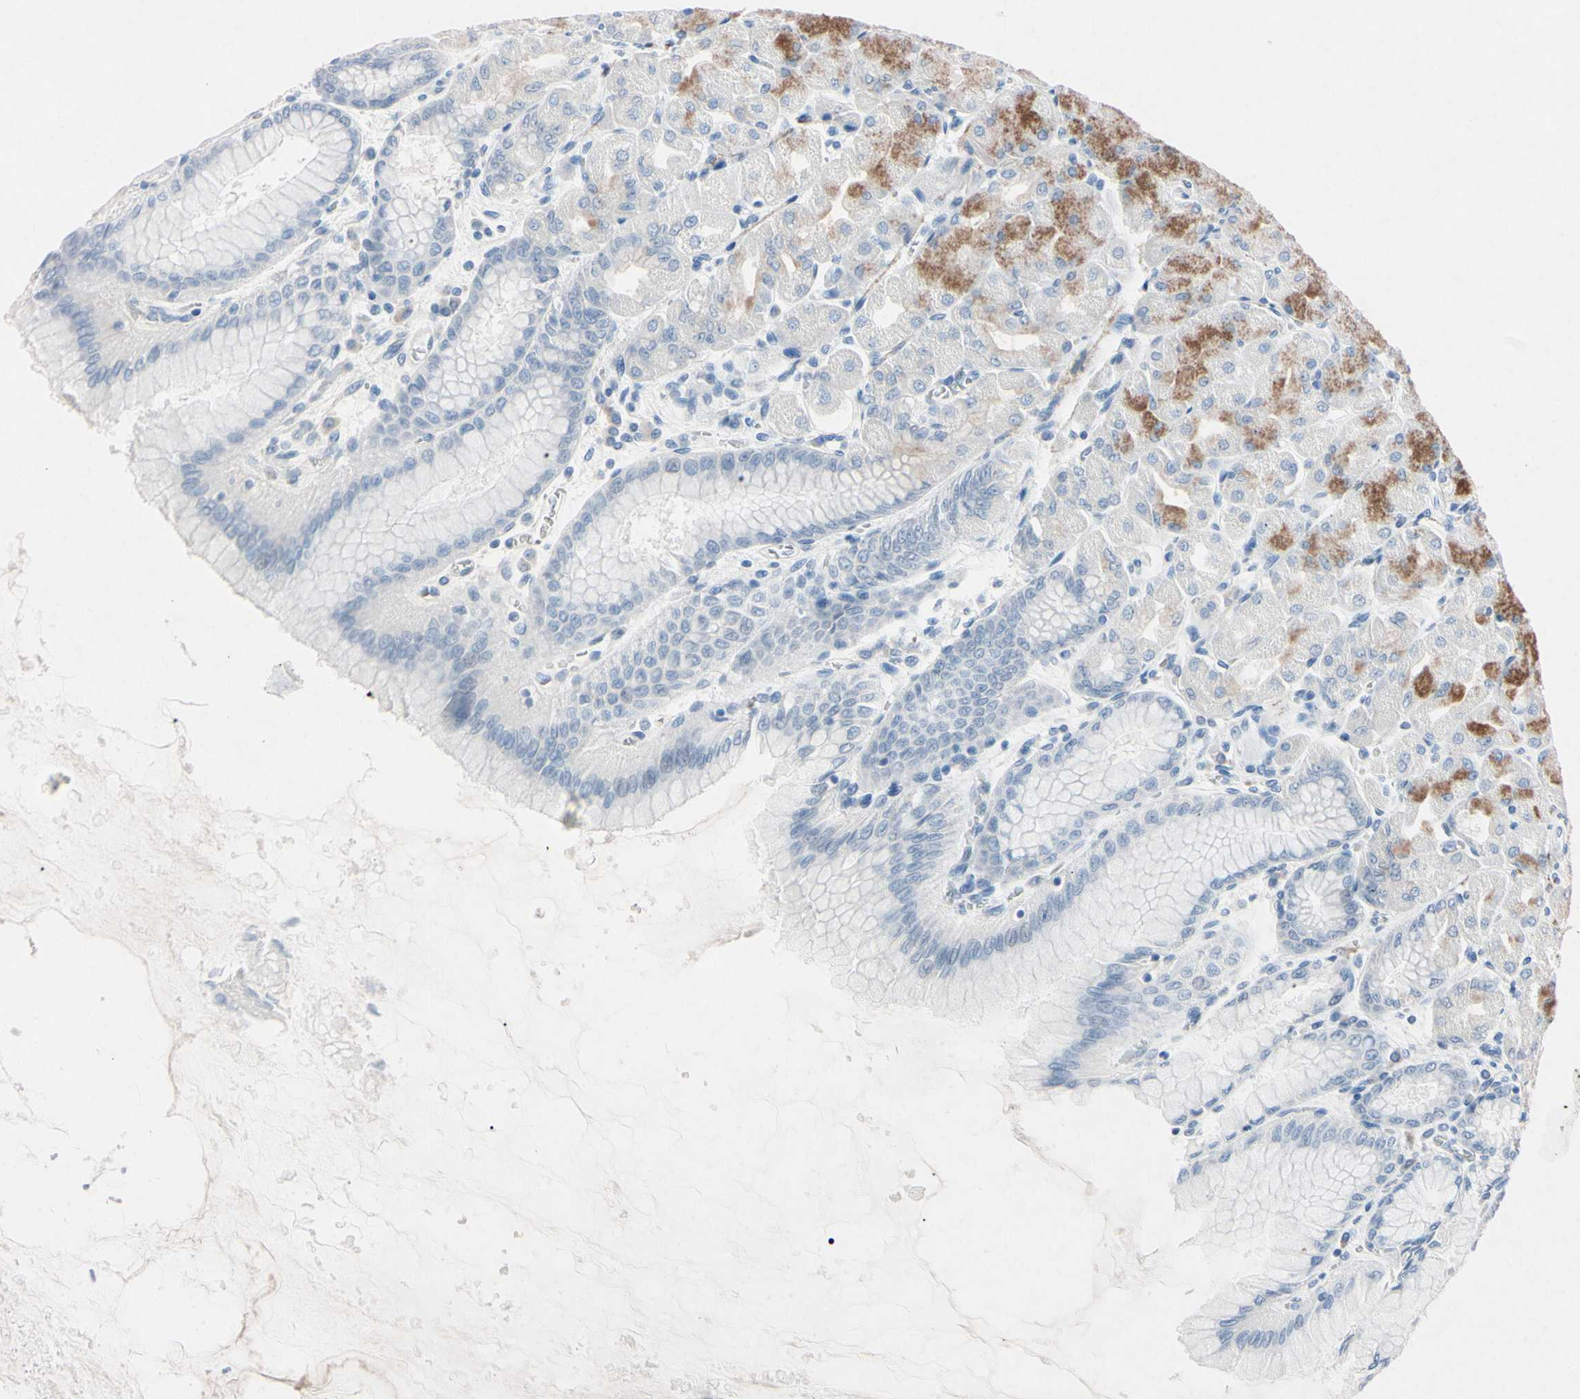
{"staining": {"intensity": "moderate", "quantity": "<25%", "location": "cytoplasmic/membranous"}, "tissue": "stomach", "cell_type": "Glandular cells", "image_type": "normal", "snomed": [{"axis": "morphology", "description": "Normal tissue, NOS"}, {"axis": "topography", "description": "Stomach, upper"}], "caption": "DAB (3,3'-diaminobenzidine) immunohistochemical staining of normal stomach exhibits moderate cytoplasmic/membranous protein positivity in about <25% of glandular cells.", "gene": "ELN", "patient": {"sex": "female", "age": 56}}